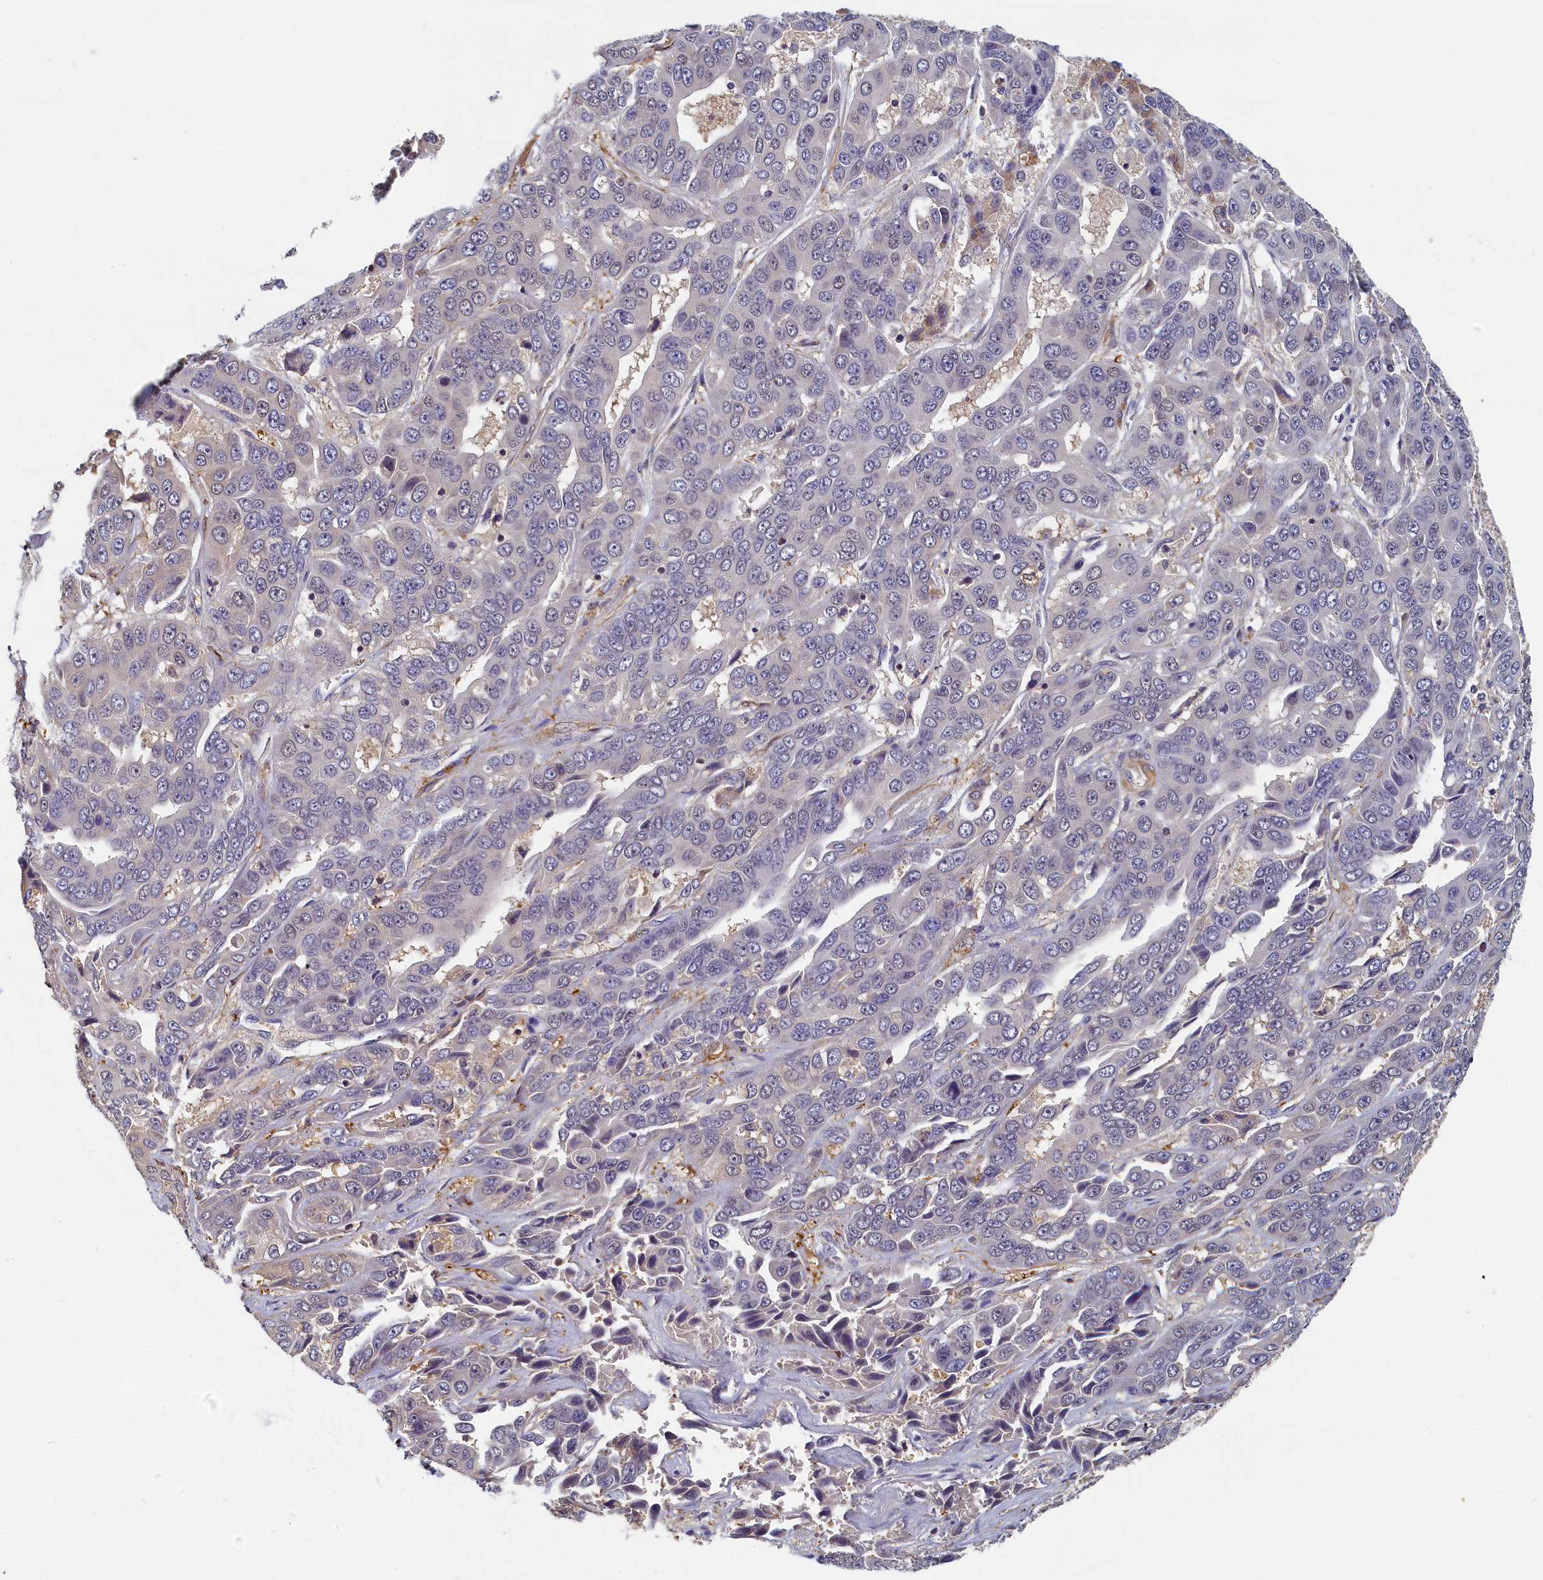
{"staining": {"intensity": "negative", "quantity": "none", "location": "none"}, "tissue": "liver cancer", "cell_type": "Tumor cells", "image_type": "cancer", "snomed": [{"axis": "morphology", "description": "Cholangiocarcinoma"}, {"axis": "topography", "description": "Liver"}], "caption": "Human liver cancer stained for a protein using immunohistochemistry displays no staining in tumor cells.", "gene": "TBCB", "patient": {"sex": "female", "age": 52}}